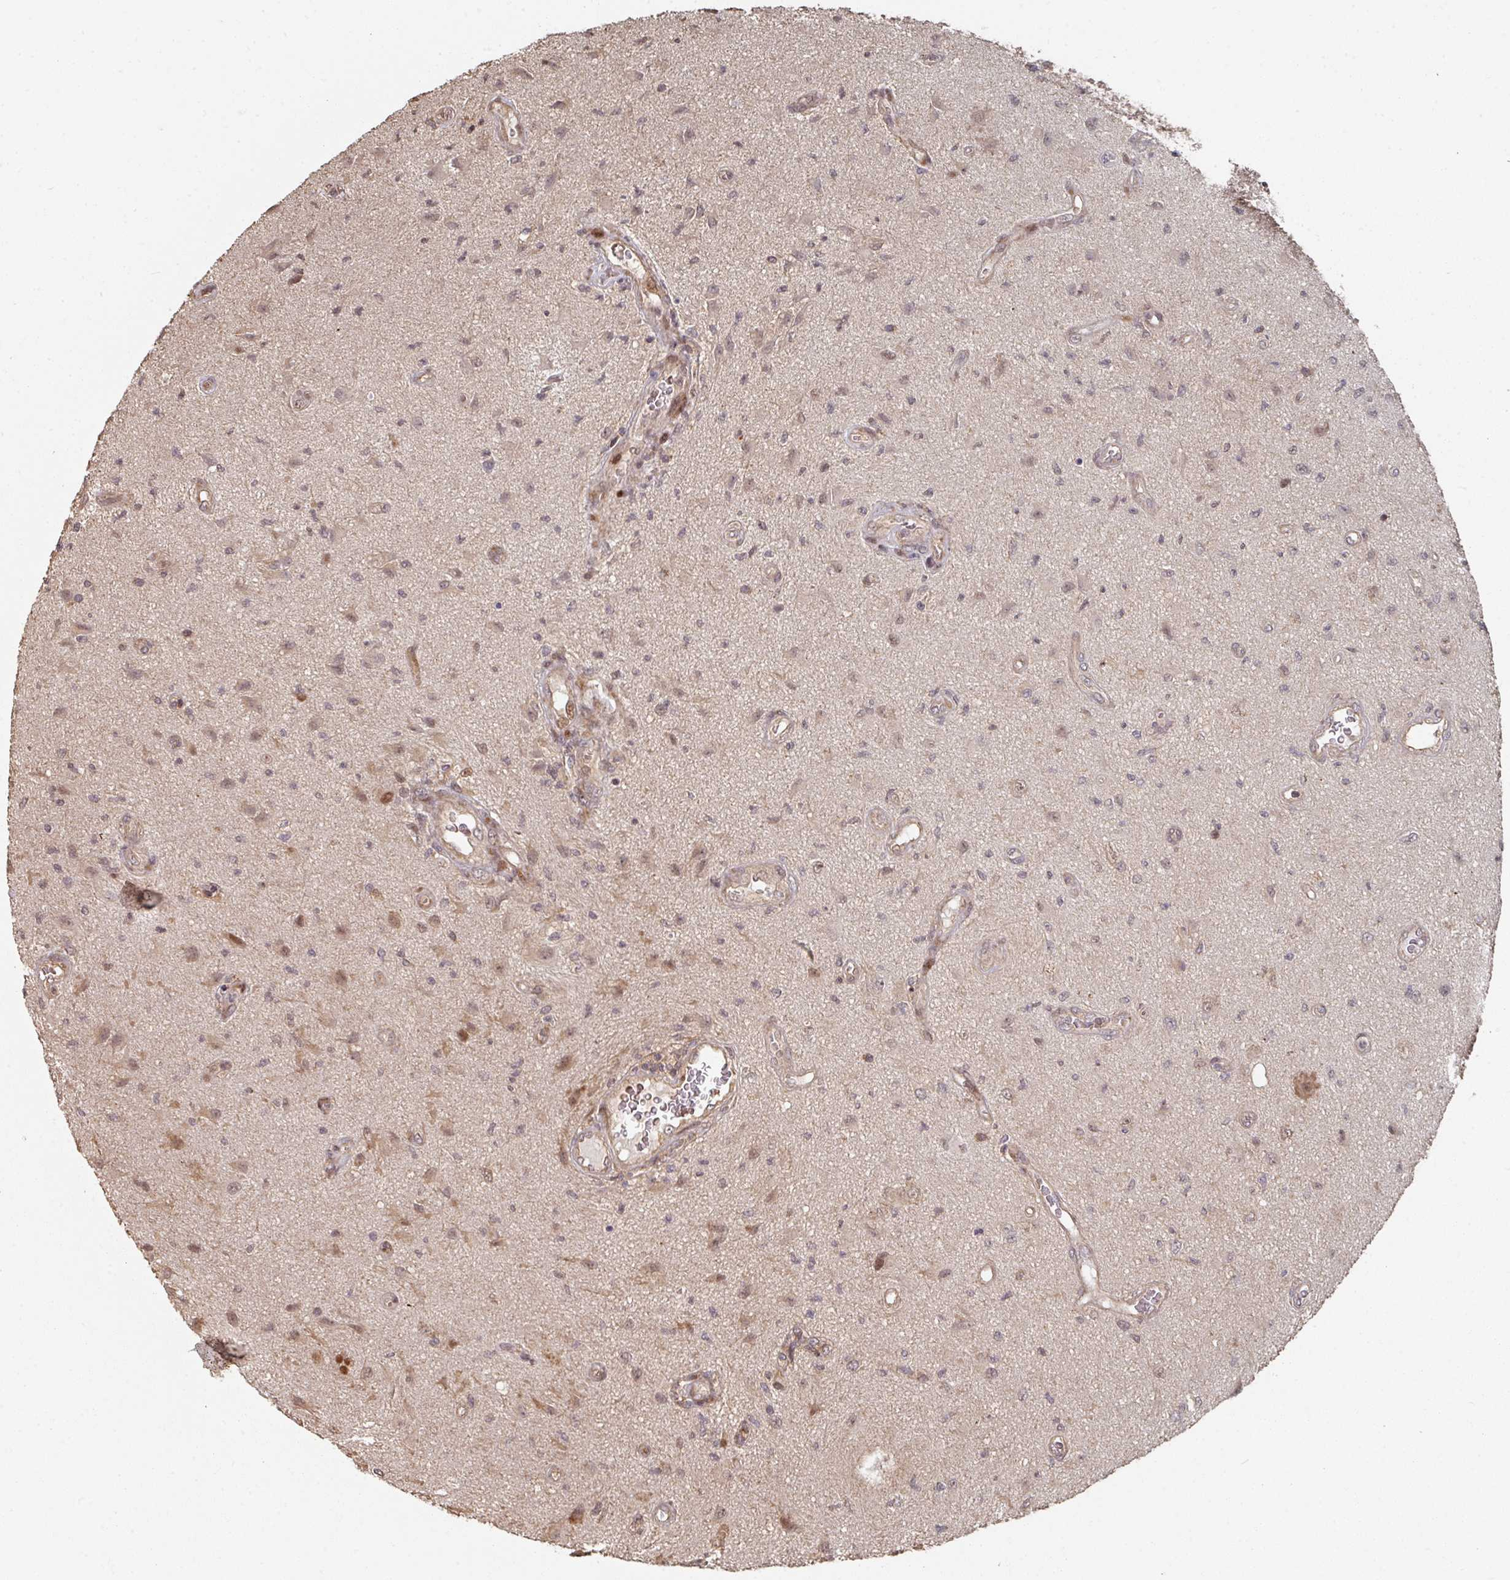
{"staining": {"intensity": "weak", "quantity": ">75%", "location": "cytoplasmic/membranous,nuclear"}, "tissue": "glioma", "cell_type": "Tumor cells", "image_type": "cancer", "snomed": [{"axis": "morphology", "description": "Glioma, malignant, High grade"}, {"axis": "topography", "description": "Brain"}], "caption": "Human malignant glioma (high-grade) stained with a protein marker exhibits weak staining in tumor cells.", "gene": "CA7", "patient": {"sex": "male", "age": 67}}